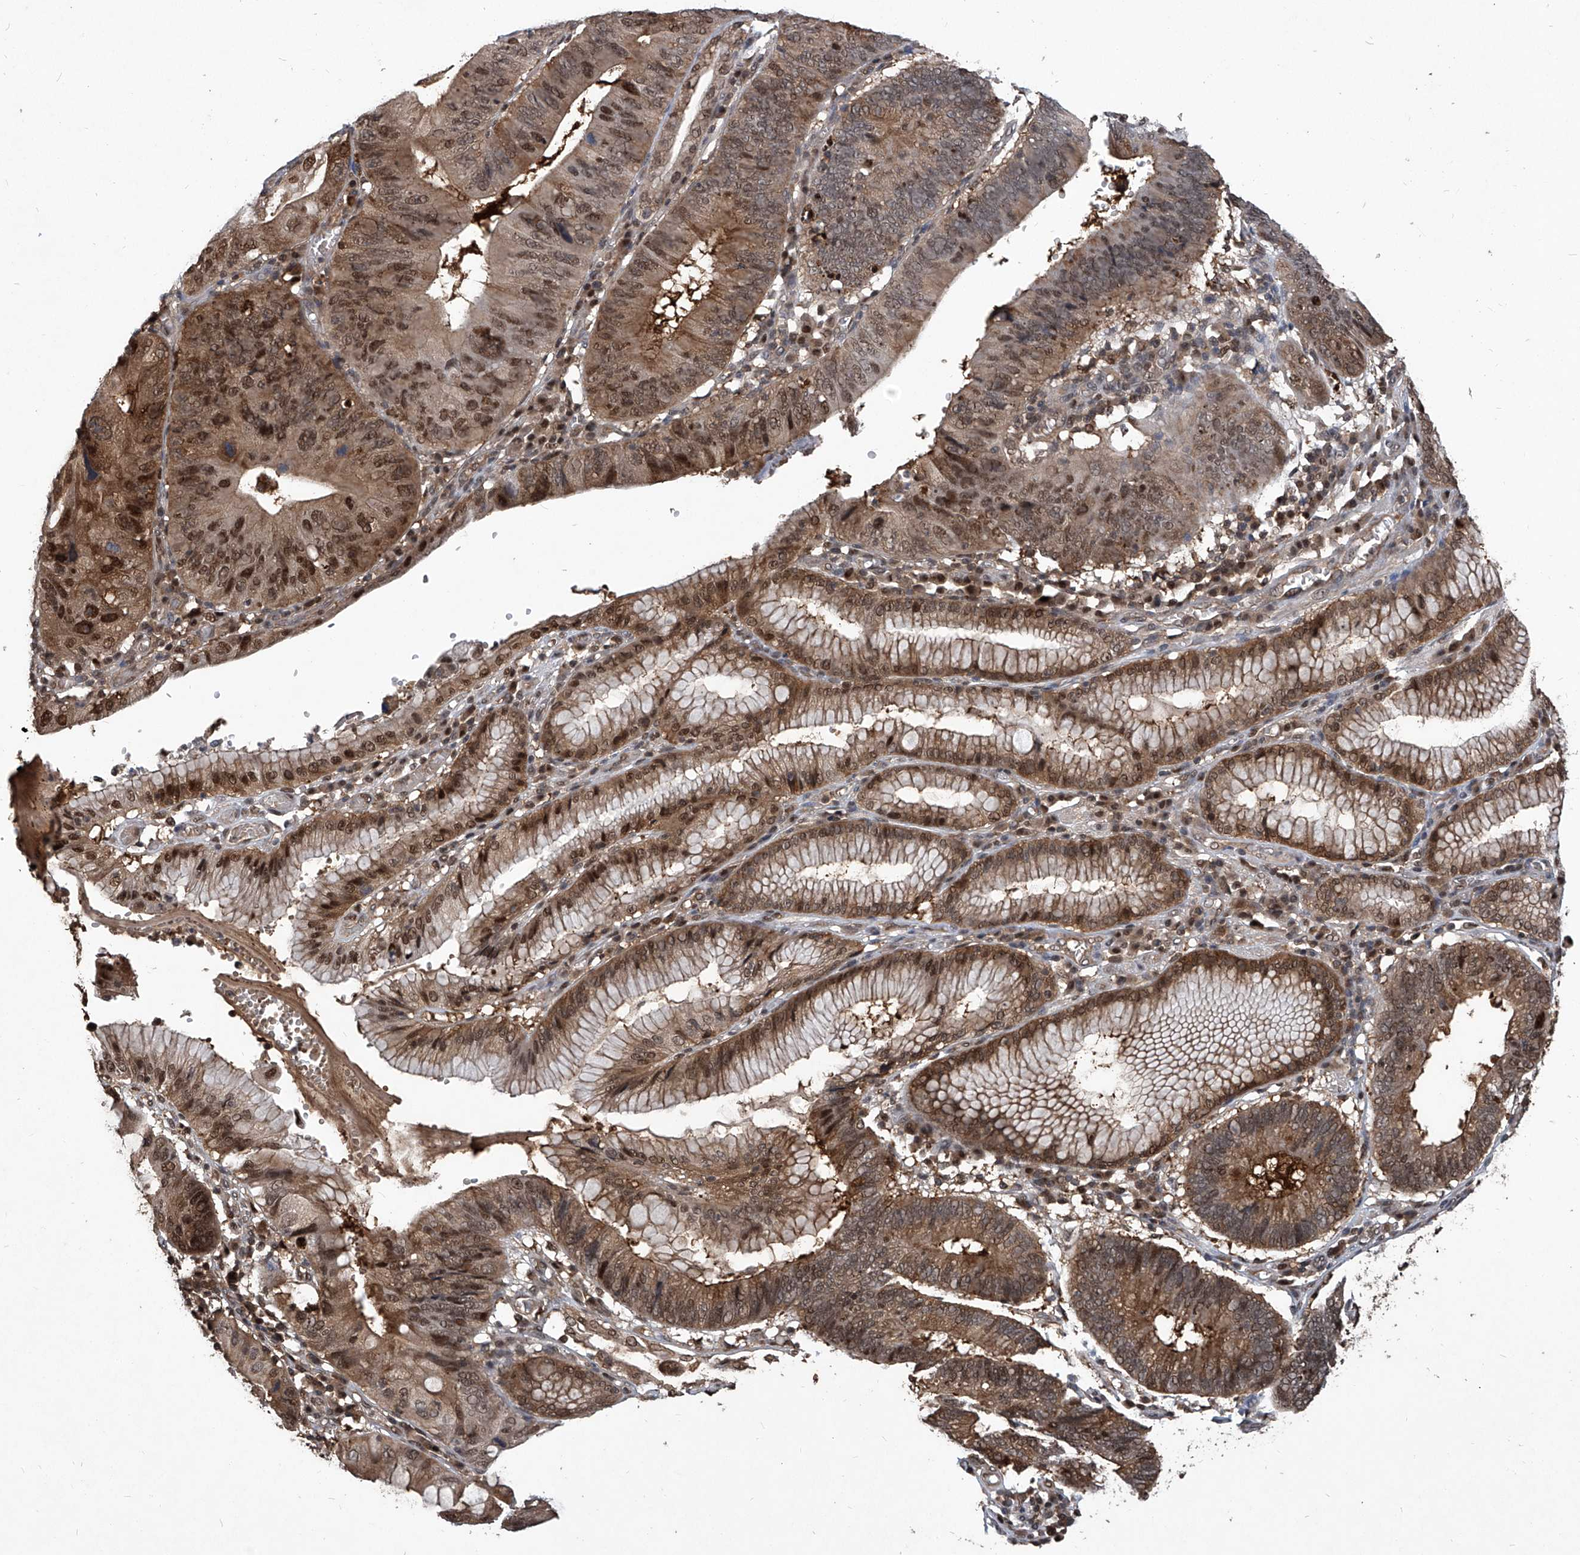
{"staining": {"intensity": "moderate", "quantity": ">75%", "location": "cytoplasmic/membranous,nuclear"}, "tissue": "stomach cancer", "cell_type": "Tumor cells", "image_type": "cancer", "snomed": [{"axis": "morphology", "description": "Adenocarcinoma, NOS"}, {"axis": "topography", "description": "Stomach"}], "caption": "IHC micrograph of neoplastic tissue: human stomach cancer (adenocarcinoma) stained using immunohistochemistry demonstrates medium levels of moderate protein expression localized specifically in the cytoplasmic/membranous and nuclear of tumor cells, appearing as a cytoplasmic/membranous and nuclear brown color.", "gene": "PSMB1", "patient": {"sex": "male", "age": 59}}